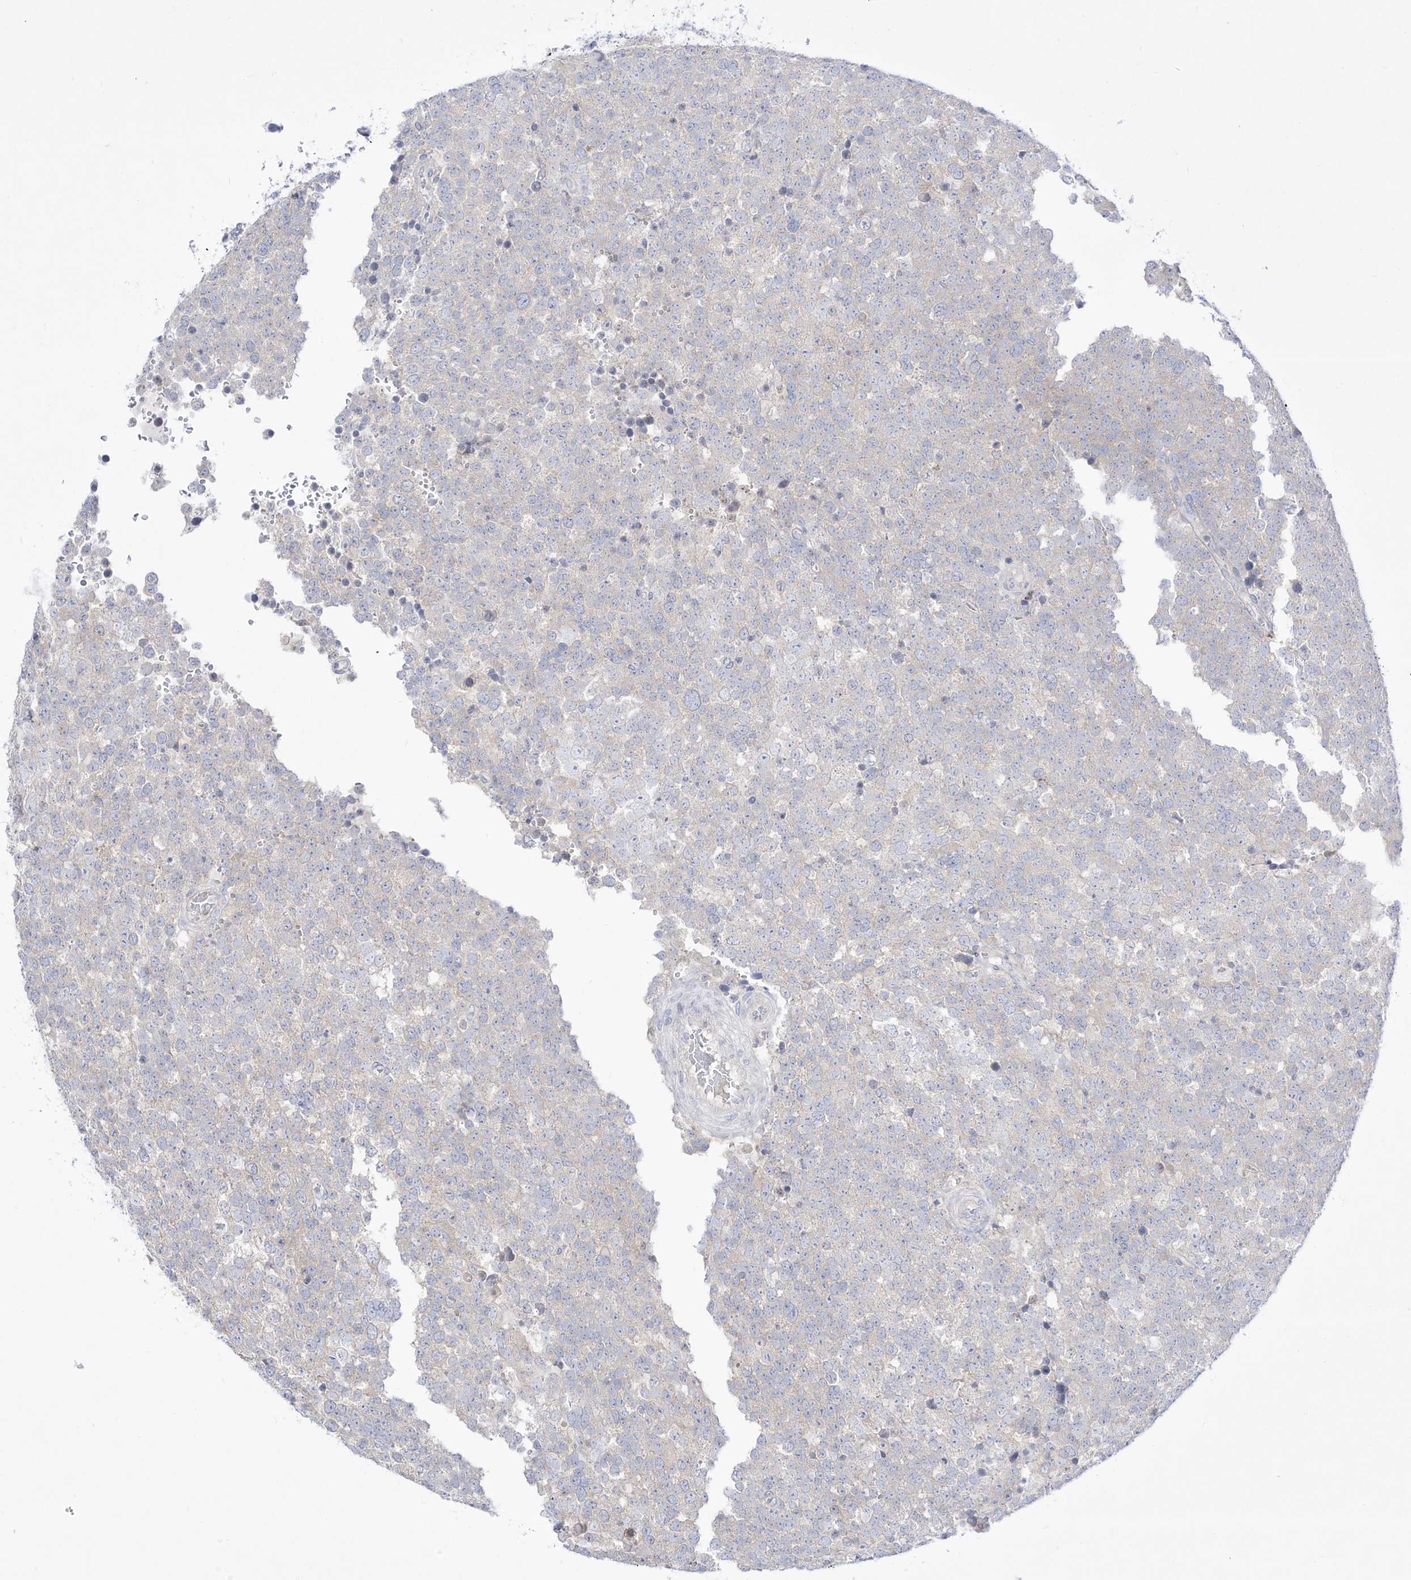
{"staining": {"intensity": "negative", "quantity": "none", "location": "none"}, "tissue": "testis cancer", "cell_type": "Tumor cells", "image_type": "cancer", "snomed": [{"axis": "morphology", "description": "Seminoma, NOS"}, {"axis": "topography", "description": "Testis"}], "caption": "Immunohistochemistry of human testis cancer displays no positivity in tumor cells.", "gene": "DMKN", "patient": {"sex": "male", "age": 71}}